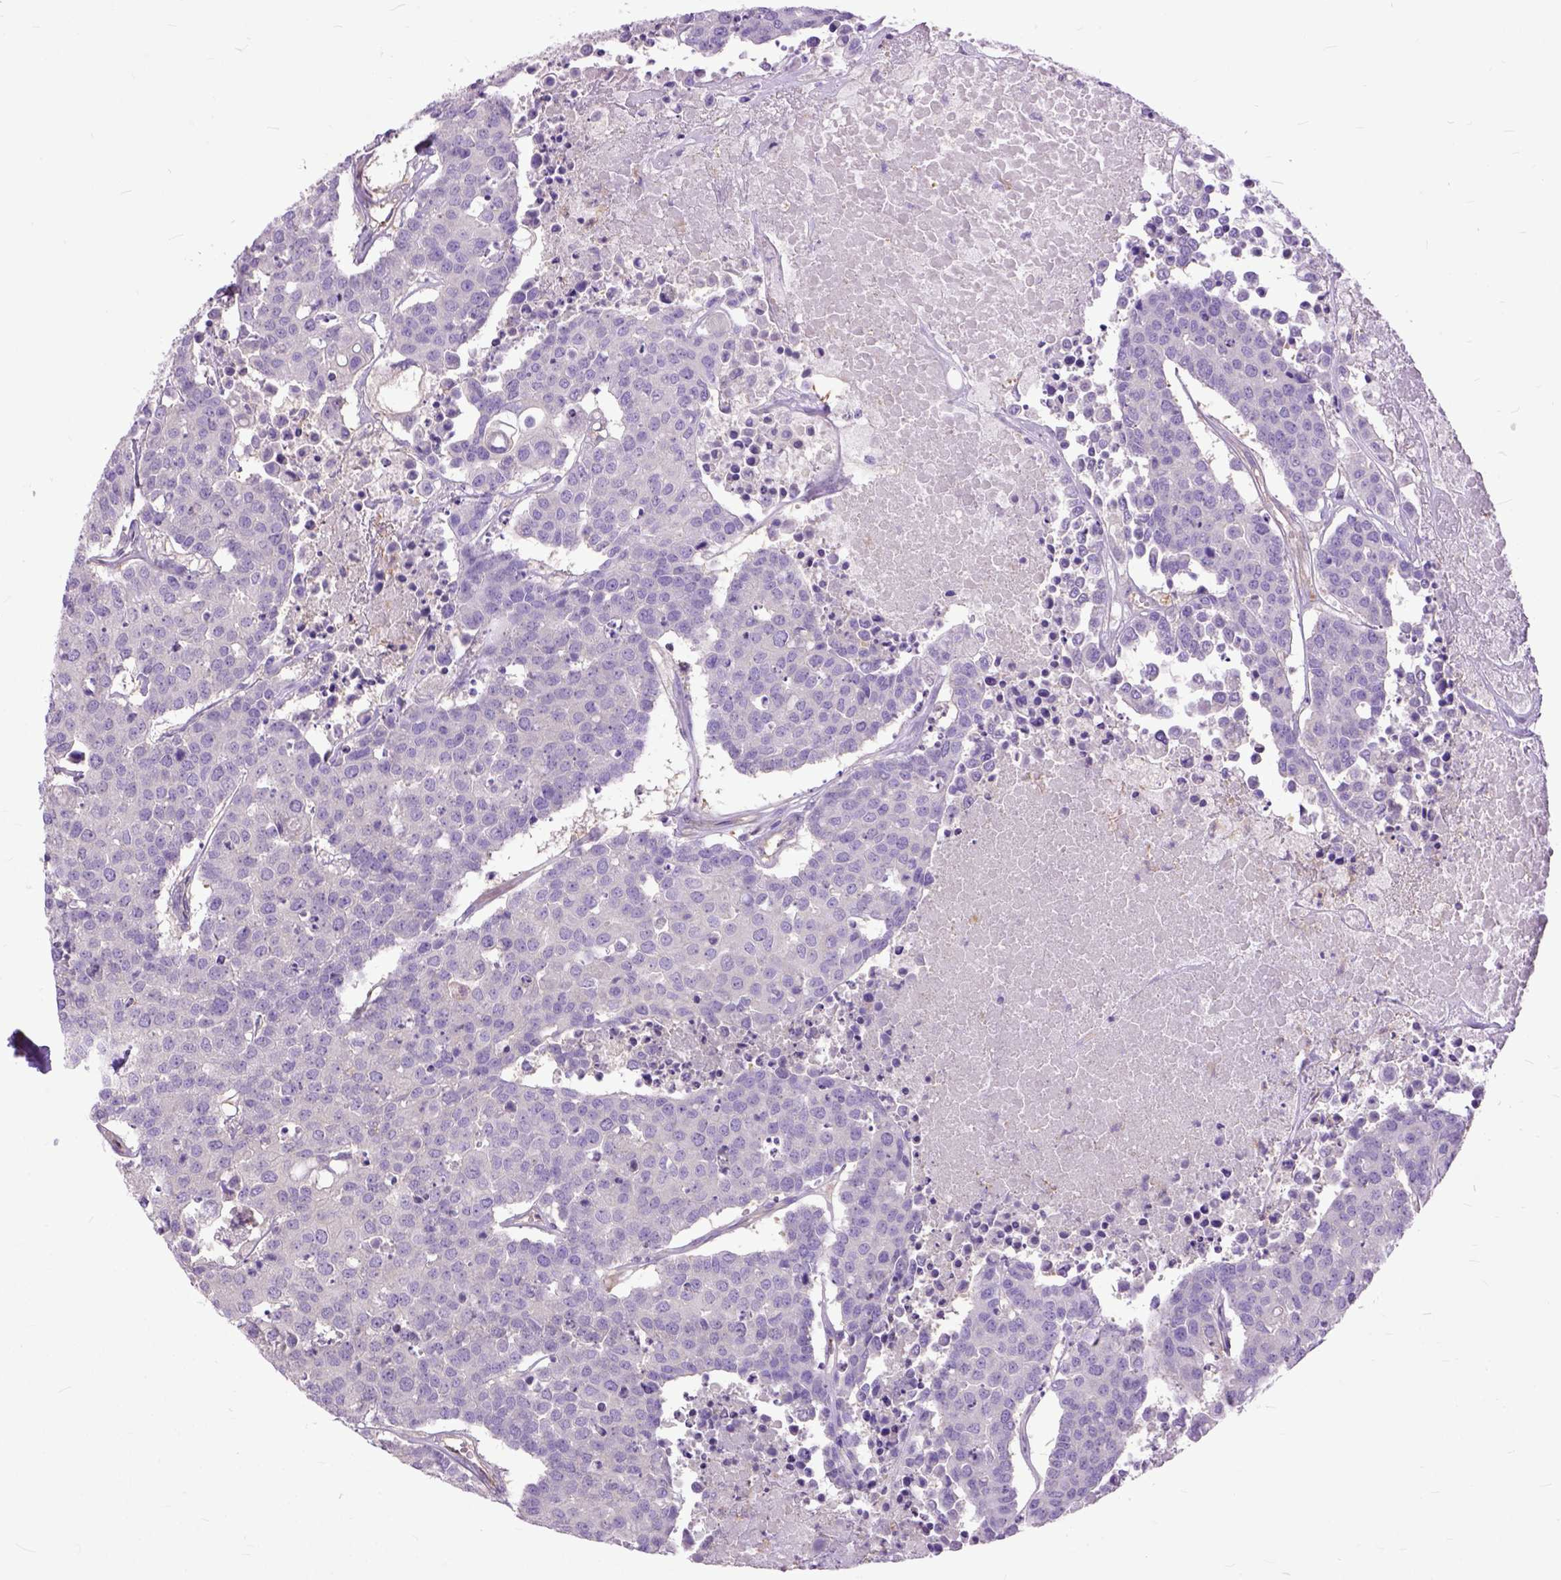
{"staining": {"intensity": "negative", "quantity": "none", "location": "none"}, "tissue": "carcinoid", "cell_type": "Tumor cells", "image_type": "cancer", "snomed": [{"axis": "morphology", "description": "Carcinoid, malignant, NOS"}, {"axis": "topography", "description": "Colon"}], "caption": "DAB (3,3'-diaminobenzidine) immunohistochemical staining of human carcinoid reveals no significant expression in tumor cells. Nuclei are stained in blue.", "gene": "NAMPT", "patient": {"sex": "male", "age": 81}}